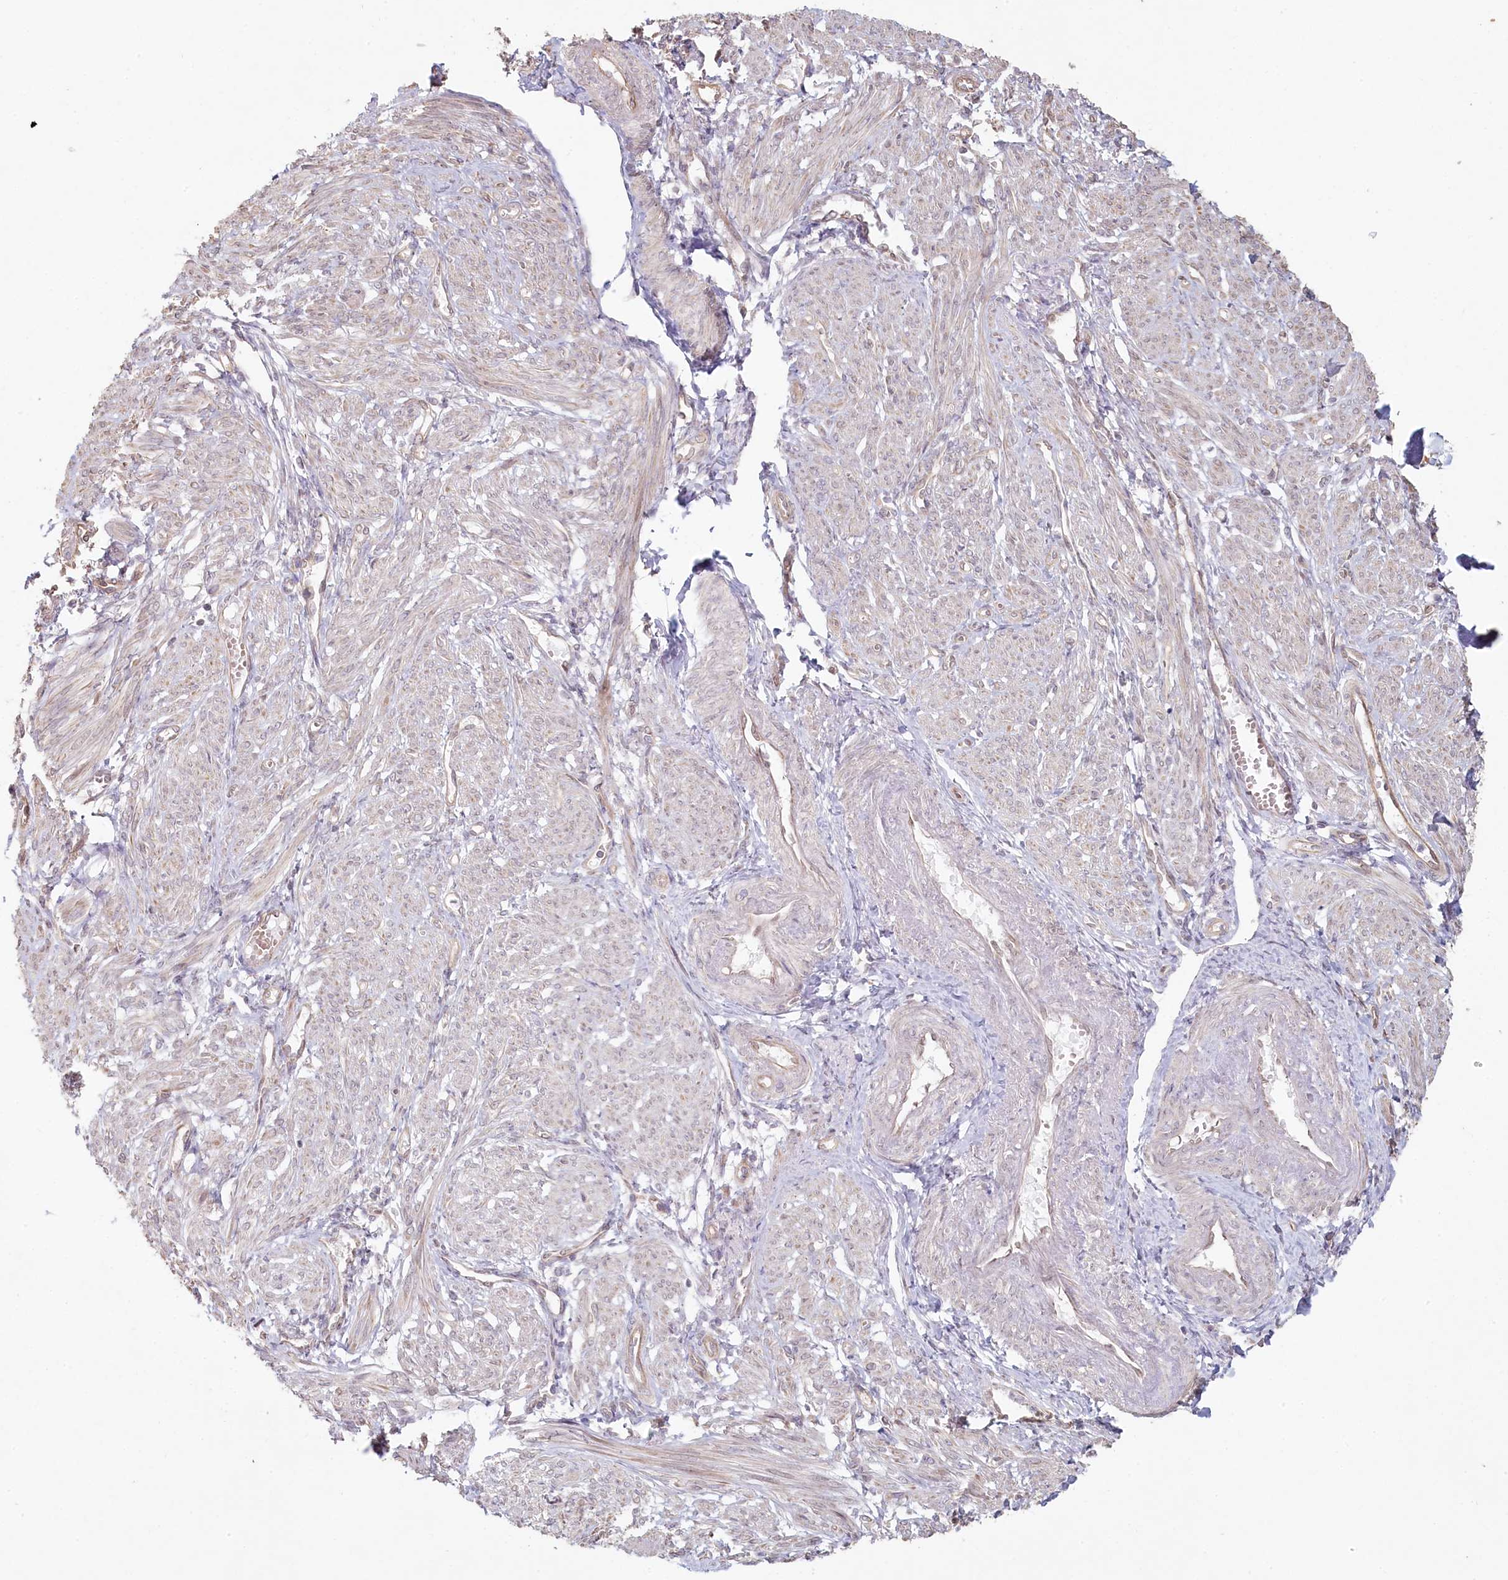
{"staining": {"intensity": "moderate", "quantity": "<25%", "location": "cytoplasmic/membranous"}, "tissue": "smooth muscle", "cell_type": "Smooth muscle cells", "image_type": "normal", "snomed": [{"axis": "morphology", "description": "Normal tissue, NOS"}, {"axis": "topography", "description": "Smooth muscle"}], "caption": "An image showing moderate cytoplasmic/membranous expression in about <25% of smooth muscle cells in benign smooth muscle, as visualized by brown immunohistochemical staining.", "gene": "TCHP", "patient": {"sex": "female", "age": 39}}